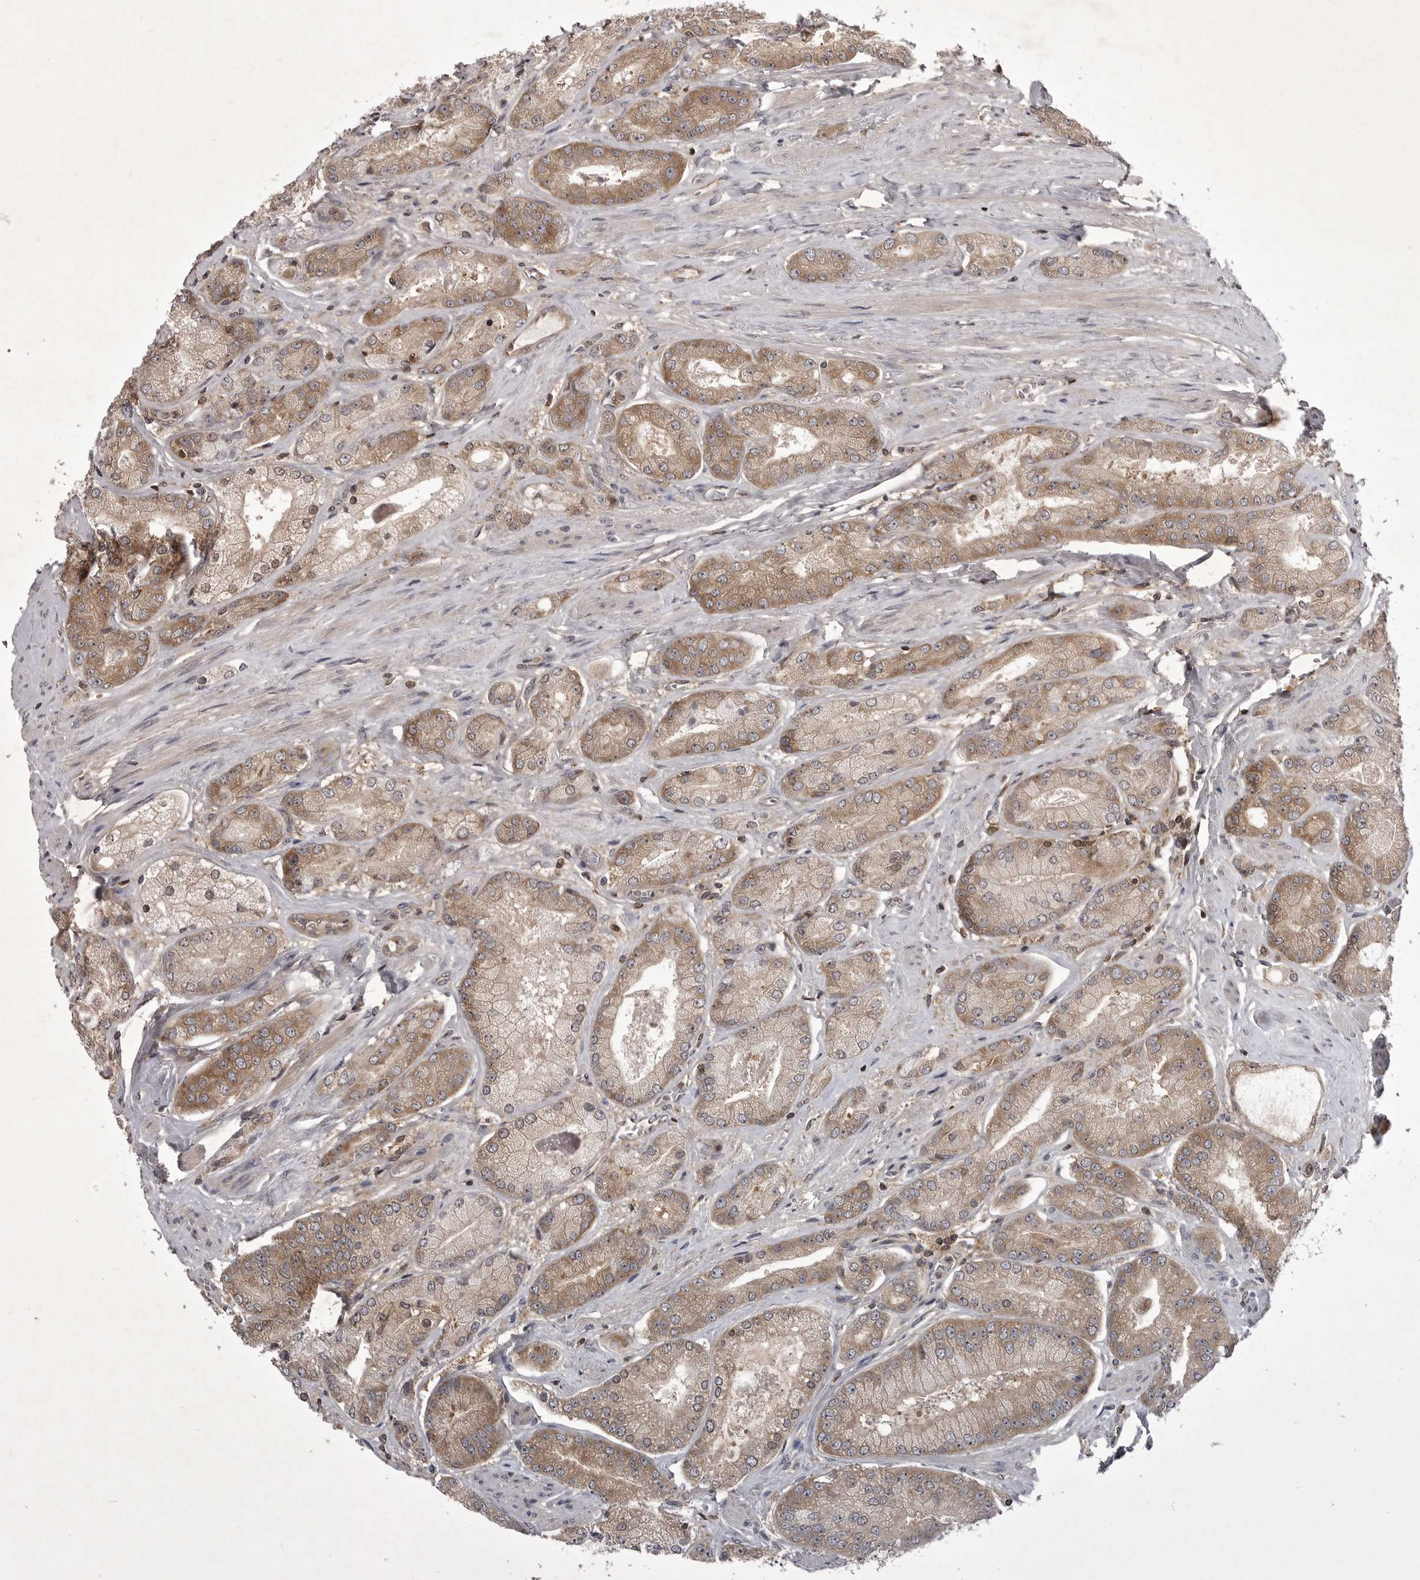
{"staining": {"intensity": "moderate", "quantity": ">75%", "location": "cytoplasmic/membranous"}, "tissue": "prostate cancer", "cell_type": "Tumor cells", "image_type": "cancer", "snomed": [{"axis": "morphology", "description": "Adenocarcinoma, High grade"}, {"axis": "topography", "description": "Prostate"}], "caption": "Immunohistochemical staining of adenocarcinoma (high-grade) (prostate) shows medium levels of moderate cytoplasmic/membranous staining in approximately >75% of tumor cells.", "gene": "STK24", "patient": {"sex": "male", "age": 58}}